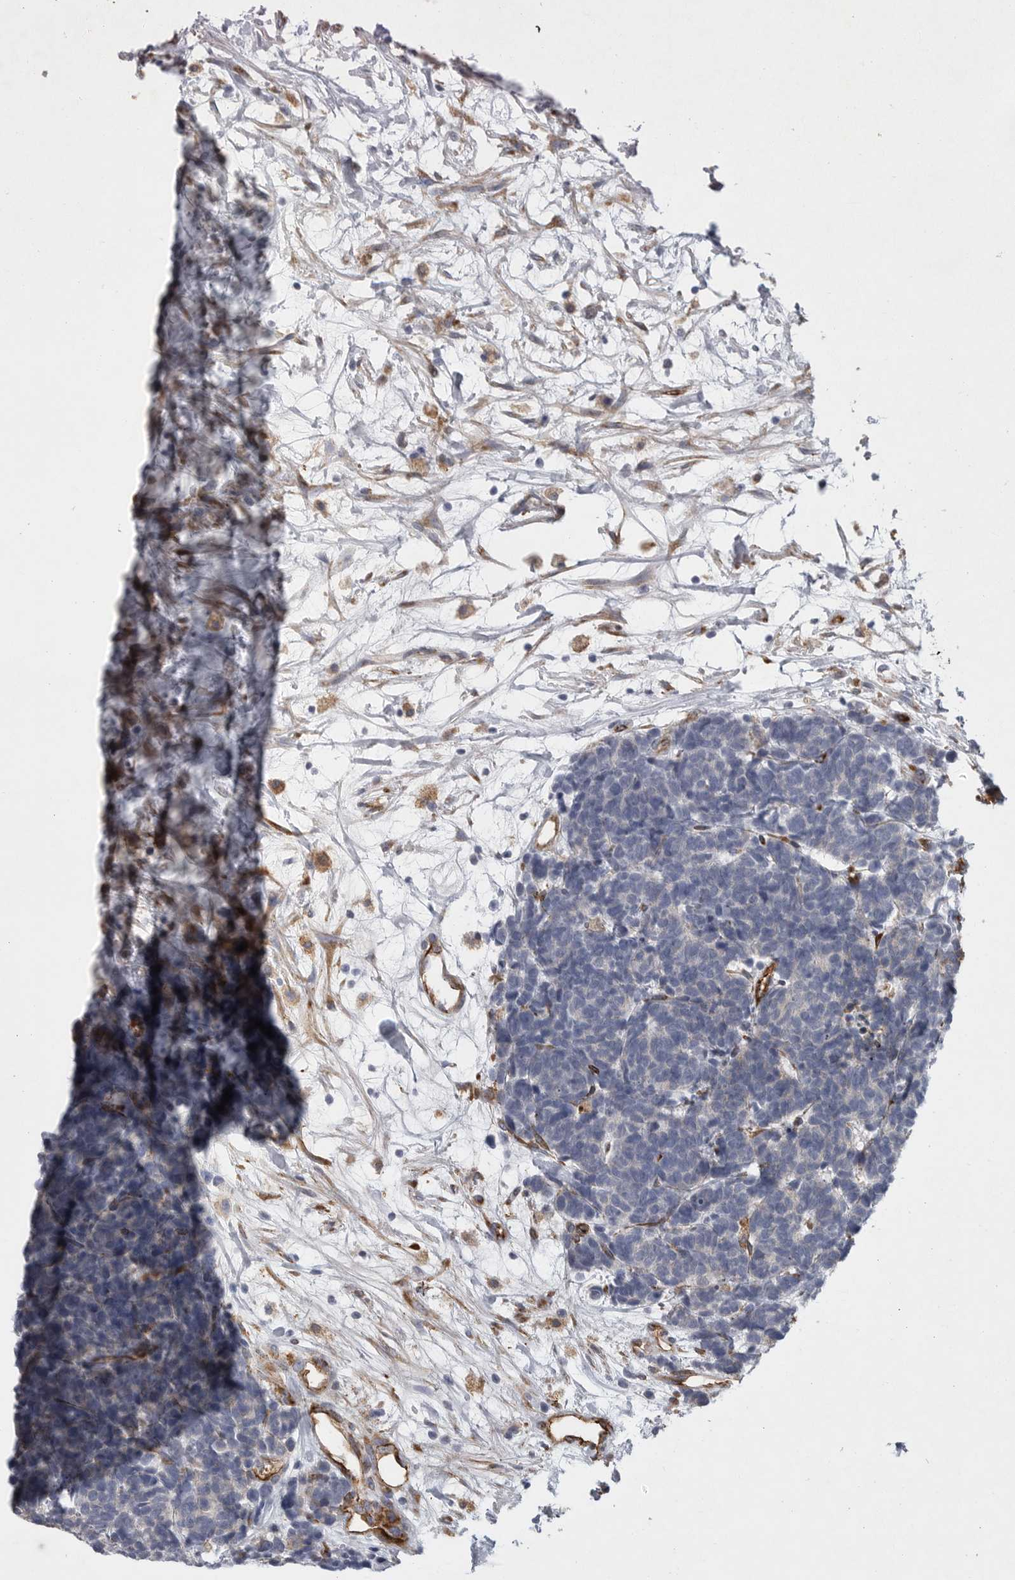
{"staining": {"intensity": "weak", "quantity": "25%-75%", "location": "cytoplasmic/membranous"}, "tissue": "carcinoid", "cell_type": "Tumor cells", "image_type": "cancer", "snomed": [{"axis": "morphology", "description": "Carcinoma, NOS"}, {"axis": "morphology", "description": "Carcinoid, malignant, NOS"}, {"axis": "topography", "description": "Urinary bladder"}], "caption": "Carcinoid stained with DAB immunohistochemistry demonstrates low levels of weak cytoplasmic/membranous expression in approximately 25%-75% of tumor cells.", "gene": "MINPP1", "patient": {"sex": "male", "age": 57}}